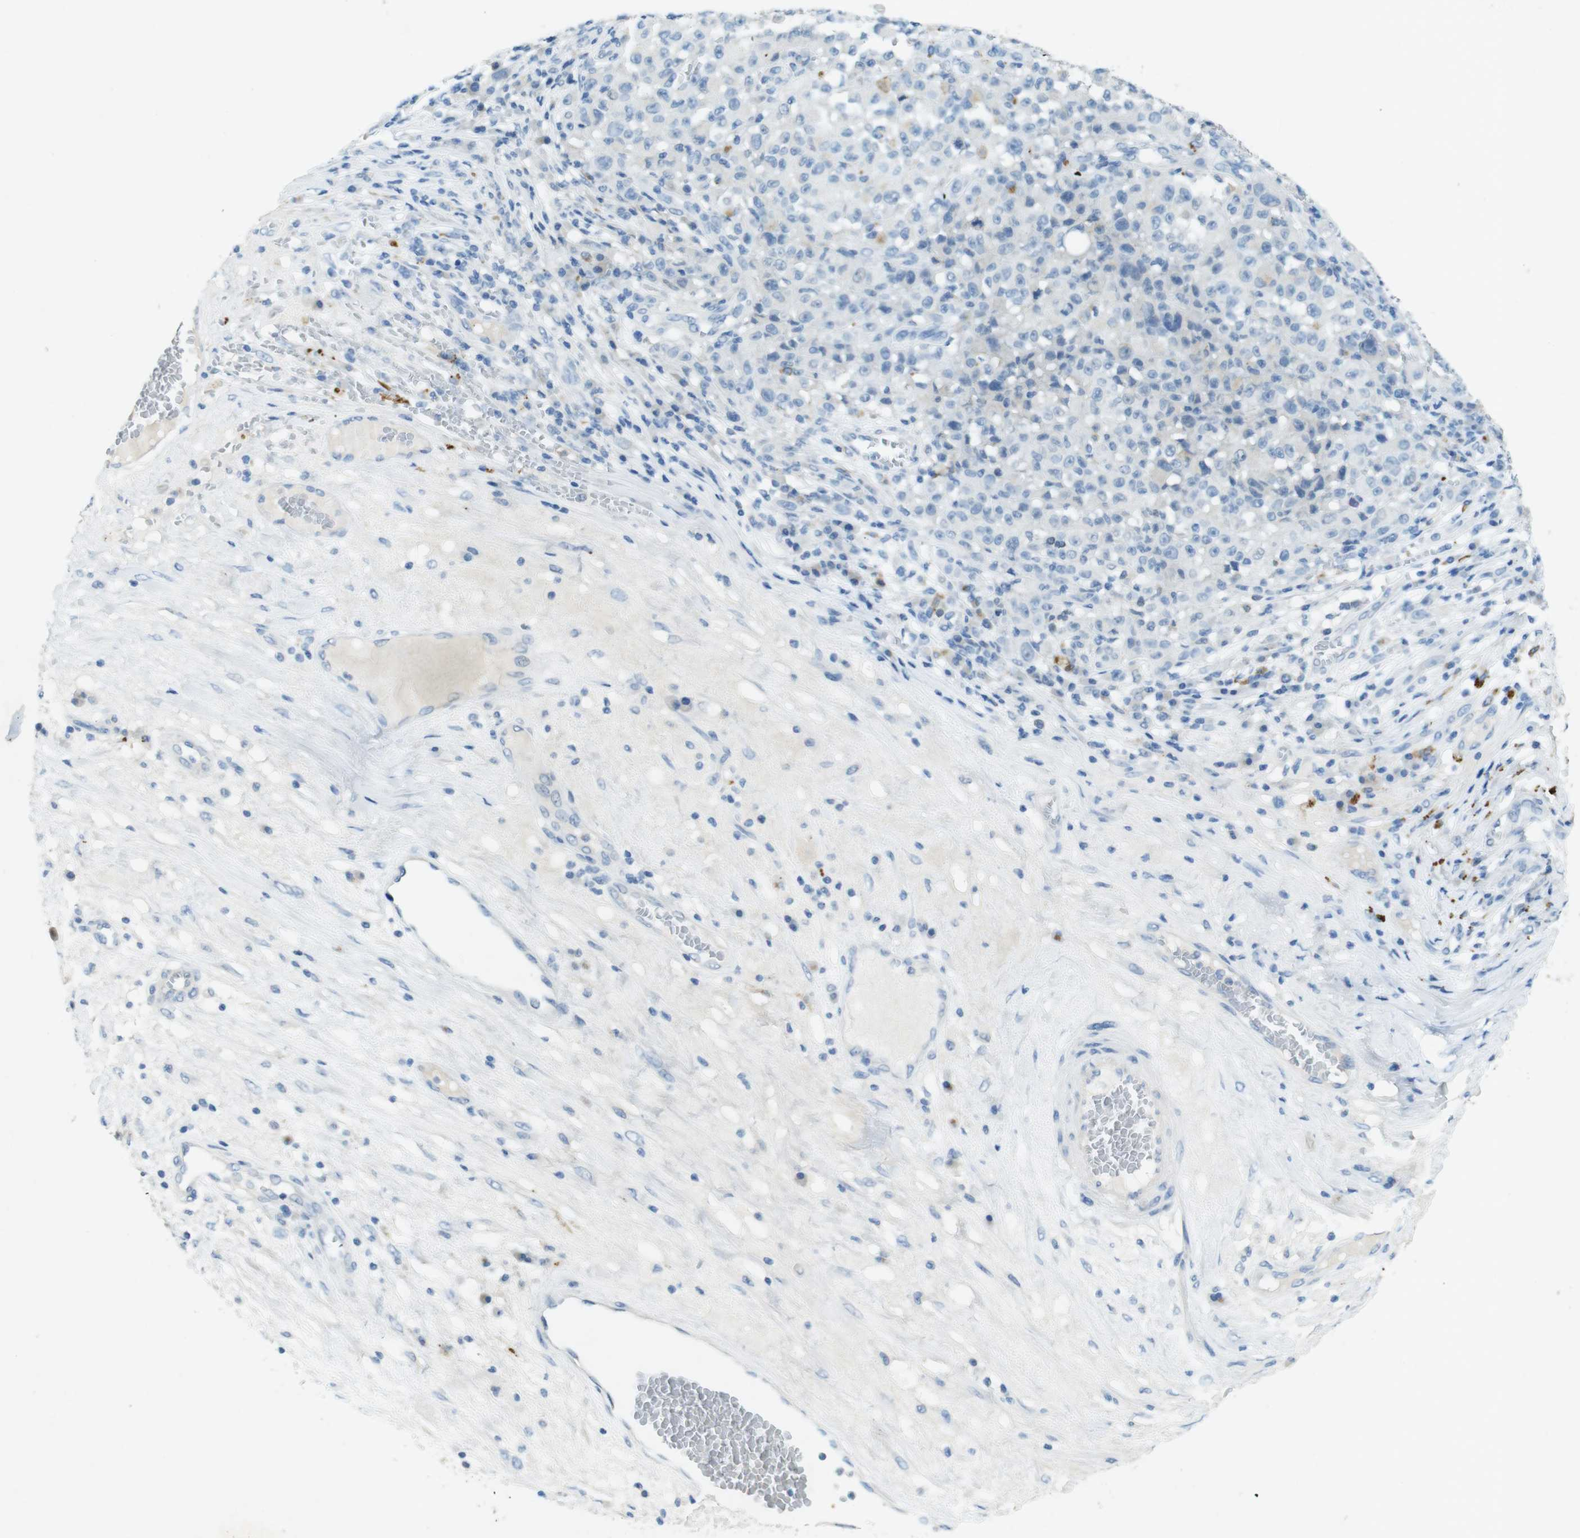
{"staining": {"intensity": "negative", "quantity": "none", "location": "none"}, "tissue": "melanoma", "cell_type": "Tumor cells", "image_type": "cancer", "snomed": [{"axis": "morphology", "description": "Malignant melanoma, NOS"}, {"axis": "topography", "description": "Skin"}], "caption": "Immunohistochemistry of melanoma displays no expression in tumor cells. The staining was performed using DAB (3,3'-diaminobenzidine) to visualize the protein expression in brown, while the nuclei were stained in blue with hematoxylin (Magnification: 20x).", "gene": "CD320", "patient": {"sex": "female", "age": 82}}